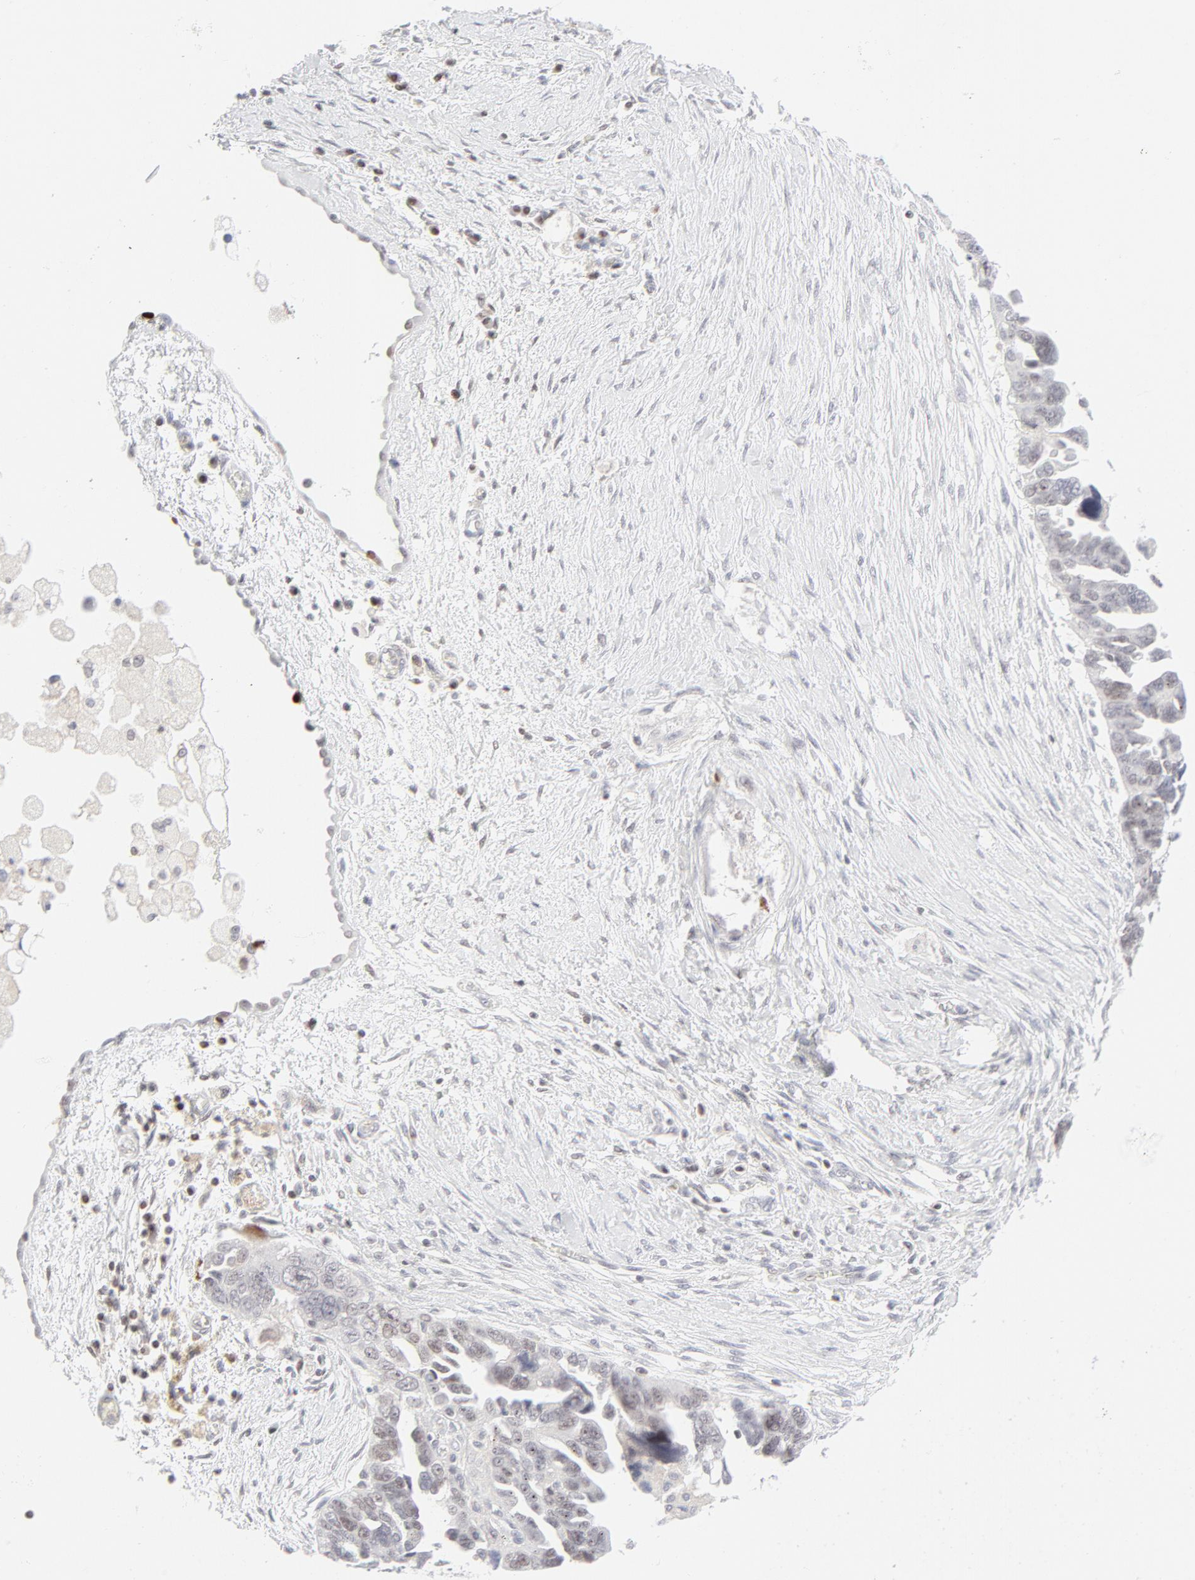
{"staining": {"intensity": "weak", "quantity": "<25%", "location": "nuclear"}, "tissue": "ovarian cancer", "cell_type": "Tumor cells", "image_type": "cancer", "snomed": [{"axis": "morphology", "description": "Cystadenocarcinoma, serous, NOS"}, {"axis": "topography", "description": "Ovary"}], "caption": "Protein analysis of serous cystadenocarcinoma (ovarian) displays no significant positivity in tumor cells.", "gene": "PRKCB", "patient": {"sex": "female", "age": 63}}